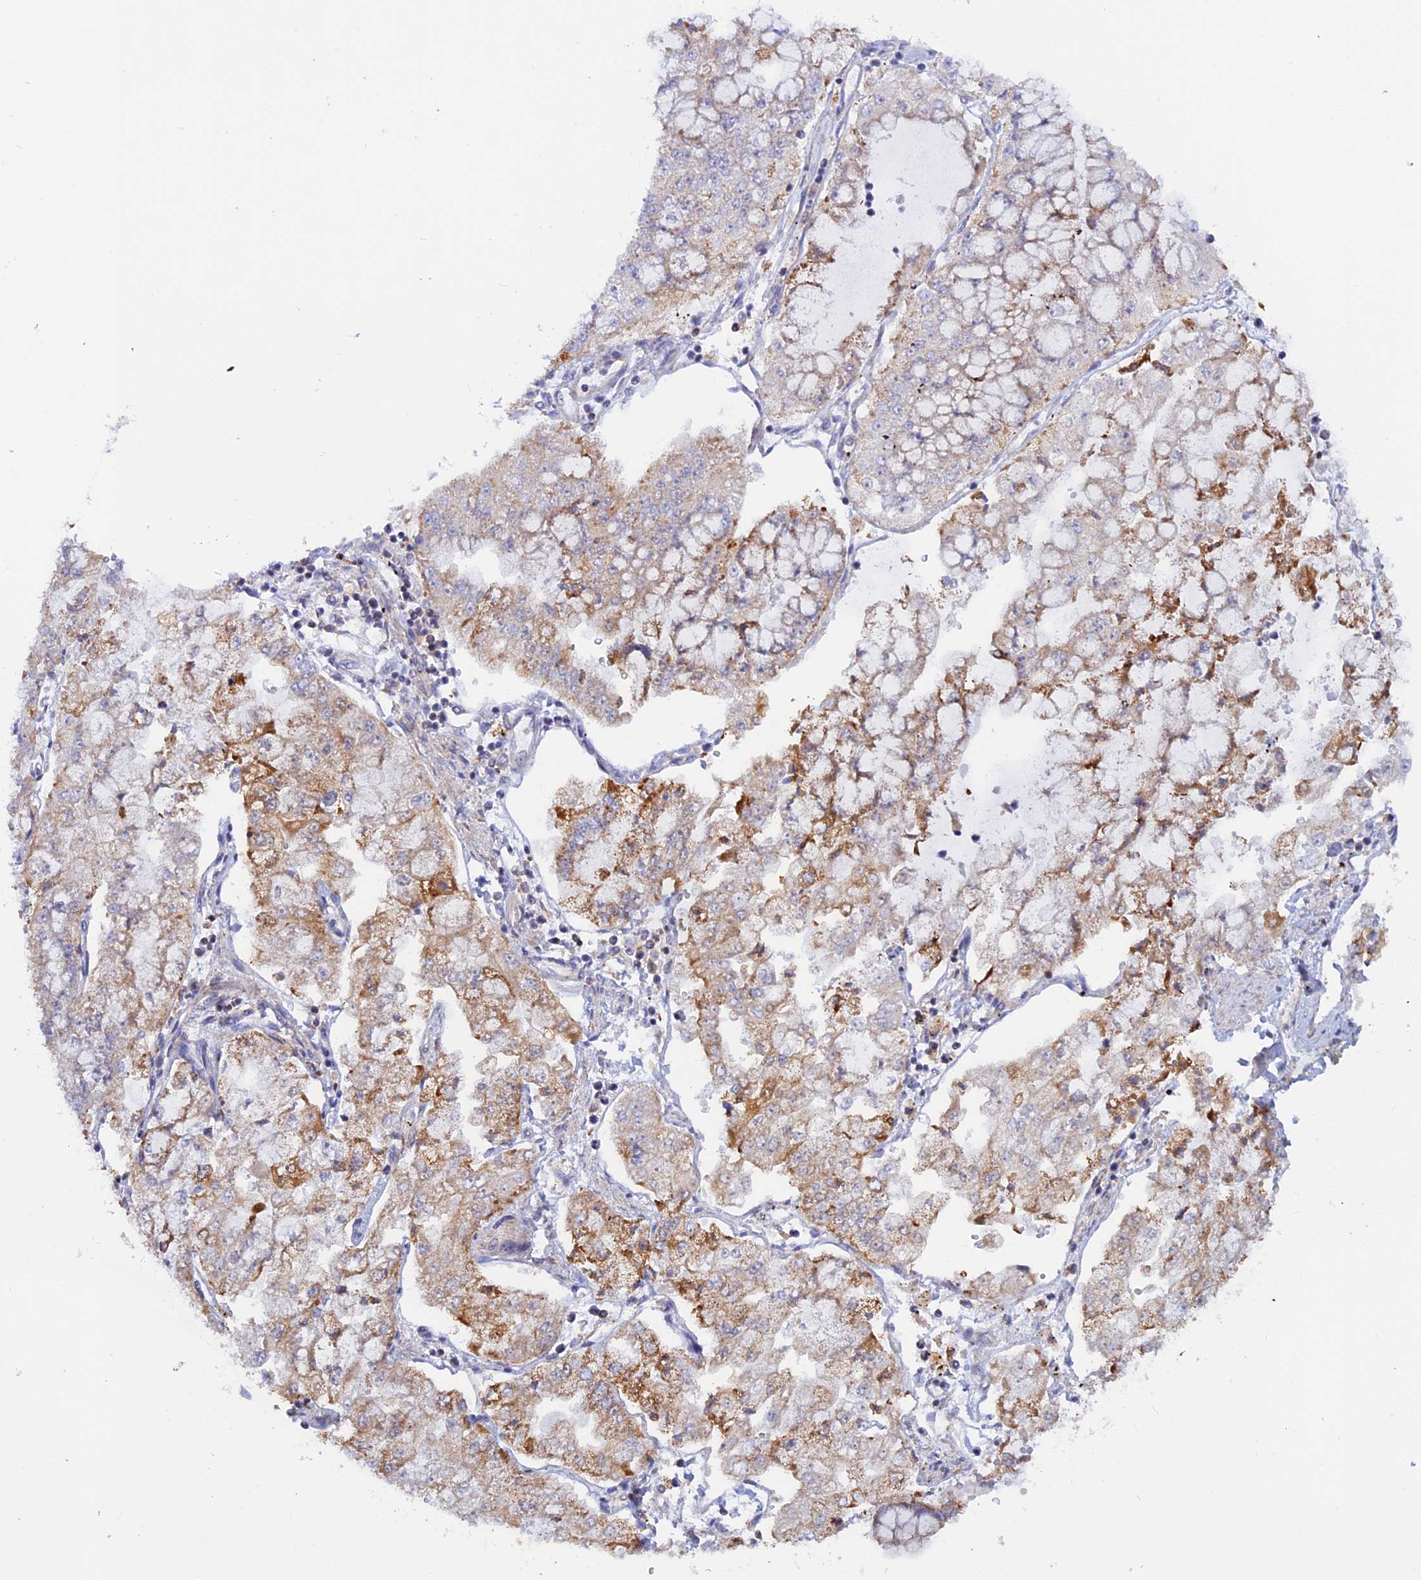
{"staining": {"intensity": "moderate", "quantity": "25%-75%", "location": "cytoplasmic/membranous"}, "tissue": "stomach cancer", "cell_type": "Tumor cells", "image_type": "cancer", "snomed": [{"axis": "morphology", "description": "Adenocarcinoma, NOS"}, {"axis": "topography", "description": "Stomach"}], "caption": "A micrograph of human stomach cancer (adenocarcinoma) stained for a protein displays moderate cytoplasmic/membranous brown staining in tumor cells. (Stains: DAB in brown, nuclei in blue, Microscopy: brightfield microscopy at high magnification).", "gene": "GCDH", "patient": {"sex": "male", "age": 76}}